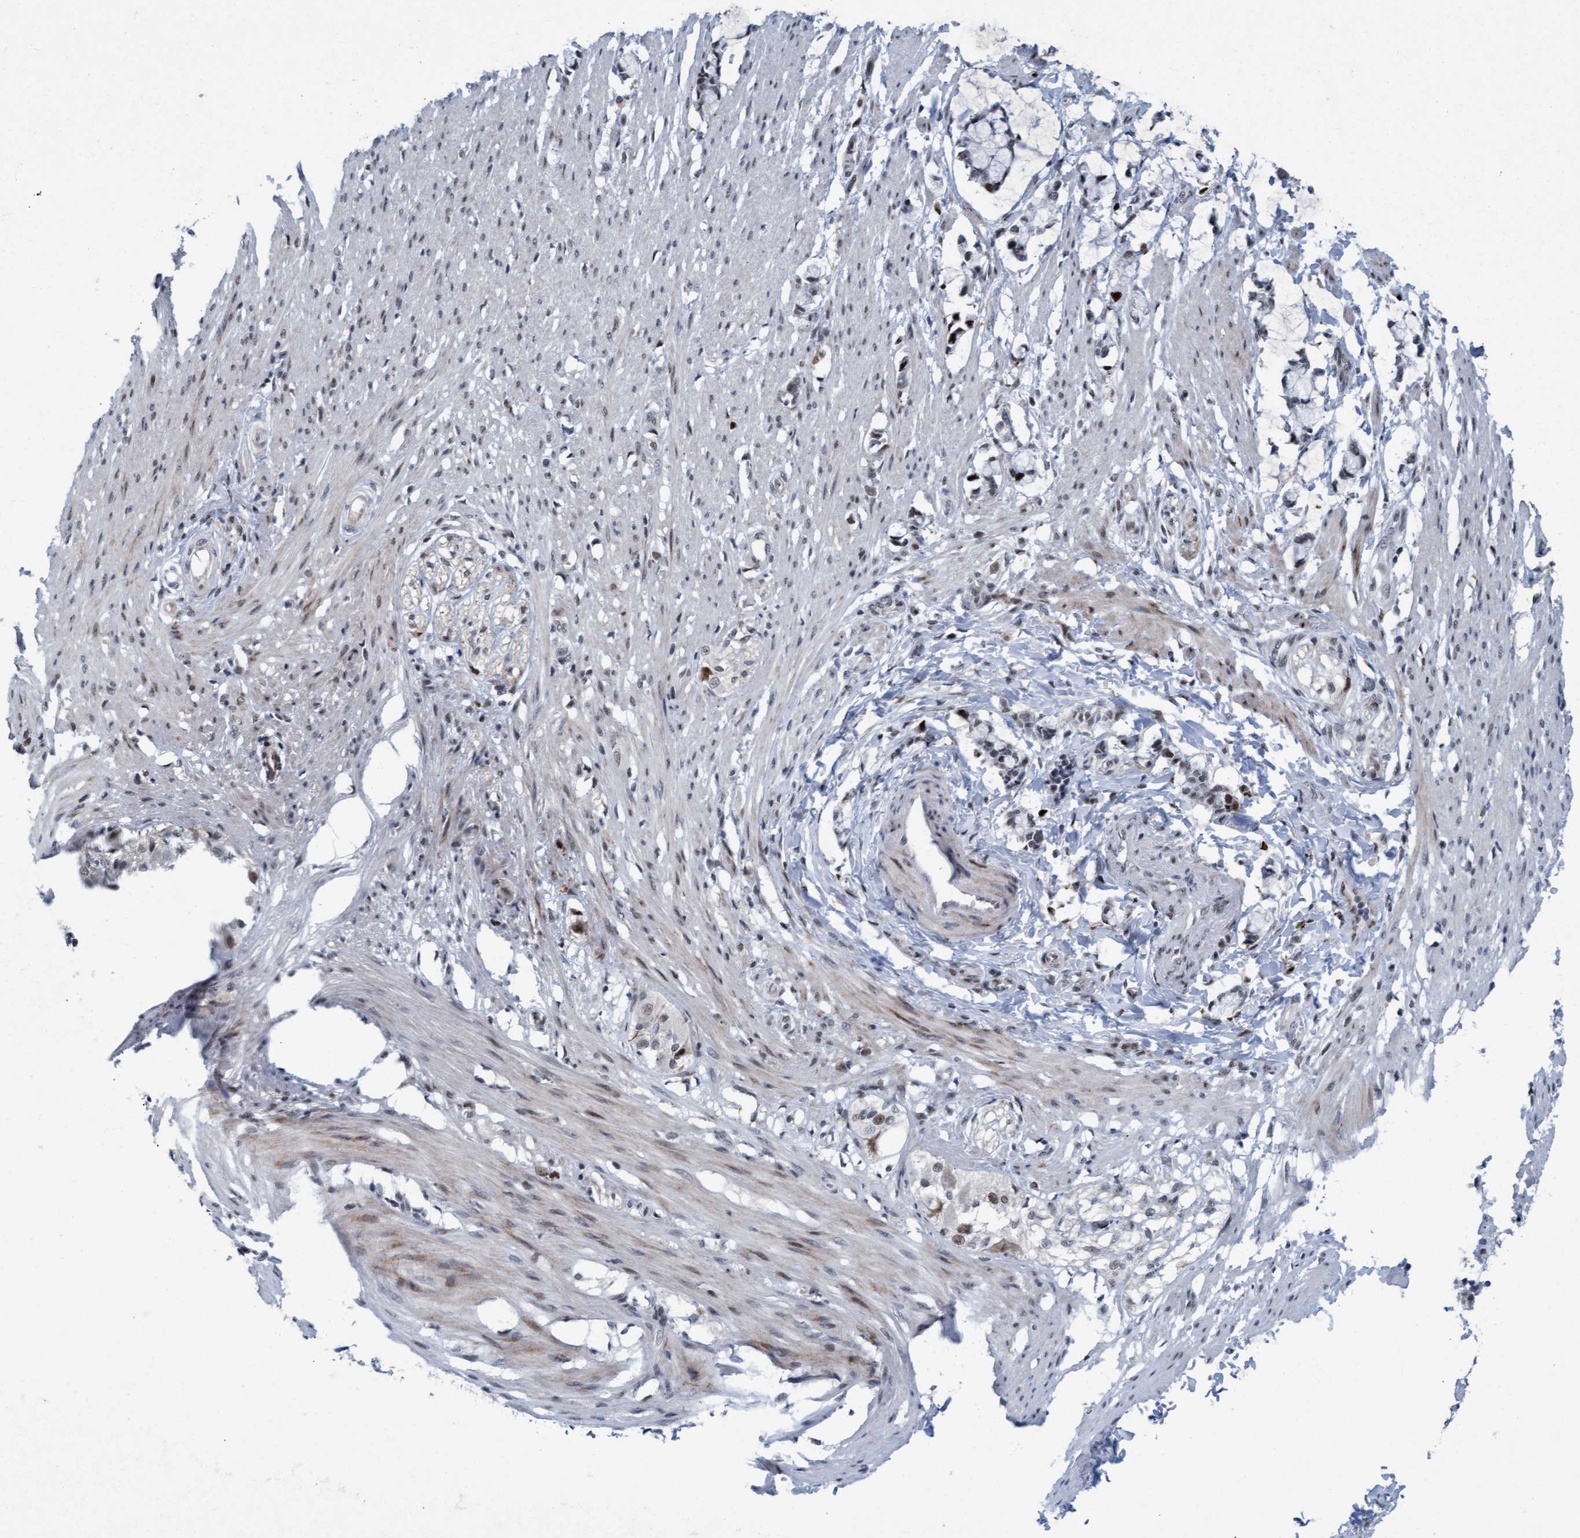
{"staining": {"intensity": "moderate", "quantity": "25%-75%", "location": "nuclear"}, "tissue": "smooth muscle", "cell_type": "Smooth muscle cells", "image_type": "normal", "snomed": [{"axis": "morphology", "description": "Normal tissue, NOS"}, {"axis": "morphology", "description": "Adenocarcinoma, NOS"}, {"axis": "topography", "description": "Smooth muscle"}, {"axis": "topography", "description": "Colon"}], "caption": "Immunohistochemical staining of normal smooth muscle displays 25%-75% levels of moderate nuclear protein expression in approximately 25%-75% of smooth muscle cells.", "gene": "CWC27", "patient": {"sex": "male", "age": 14}}